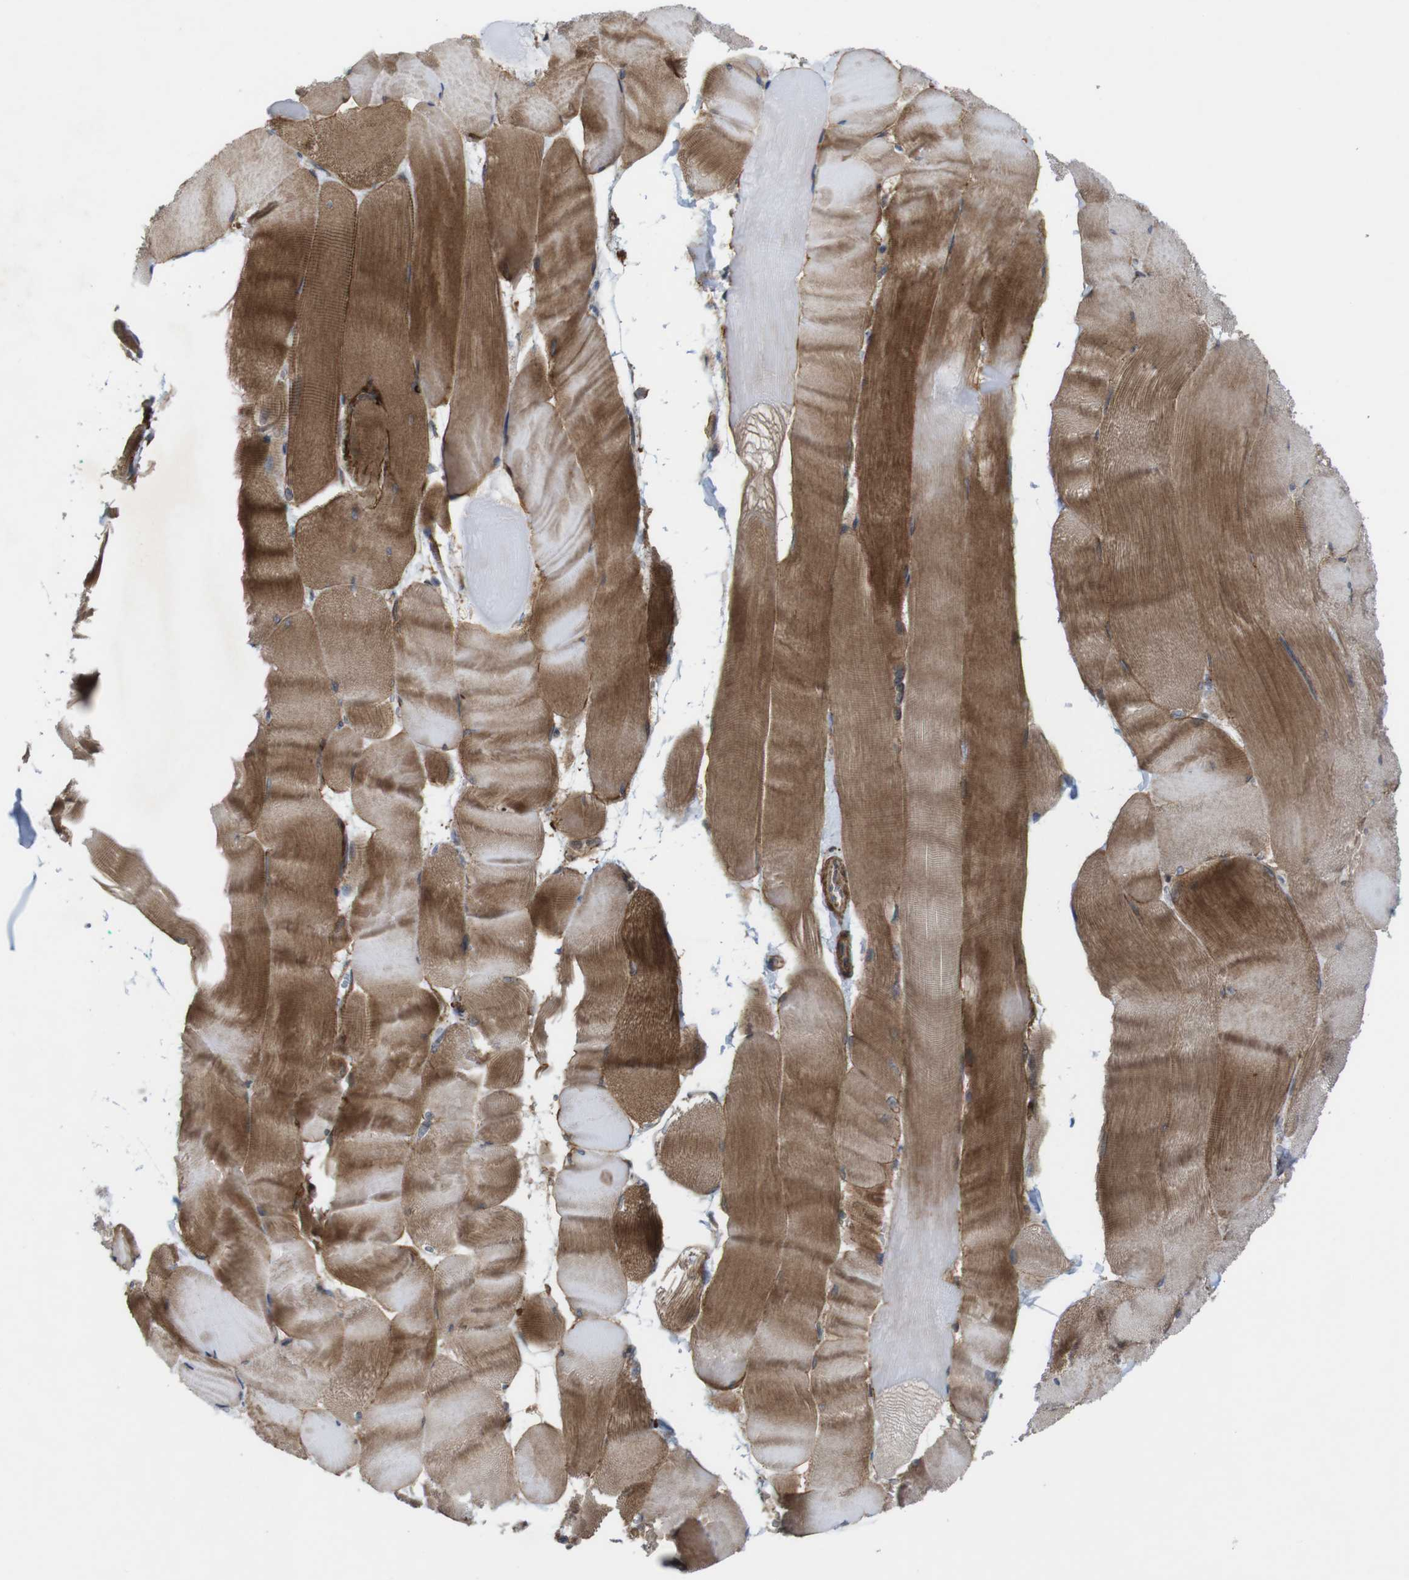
{"staining": {"intensity": "strong", "quantity": ">75%", "location": "cytoplasmic/membranous"}, "tissue": "skeletal muscle", "cell_type": "Myocytes", "image_type": "normal", "snomed": [{"axis": "morphology", "description": "Normal tissue, NOS"}, {"axis": "morphology", "description": "Squamous cell carcinoma, NOS"}, {"axis": "topography", "description": "Skeletal muscle"}], "caption": "Immunohistochemistry (IHC) staining of normal skeletal muscle, which shows high levels of strong cytoplasmic/membranous staining in approximately >75% of myocytes indicating strong cytoplasmic/membranous protein positivity. The staining was performed using DAB (brown) for protein detection and nuclei were counterstained in hematoxylin (blue).", "gene": "PTGER4", "patient": {"sex": "male", "age": 51}}